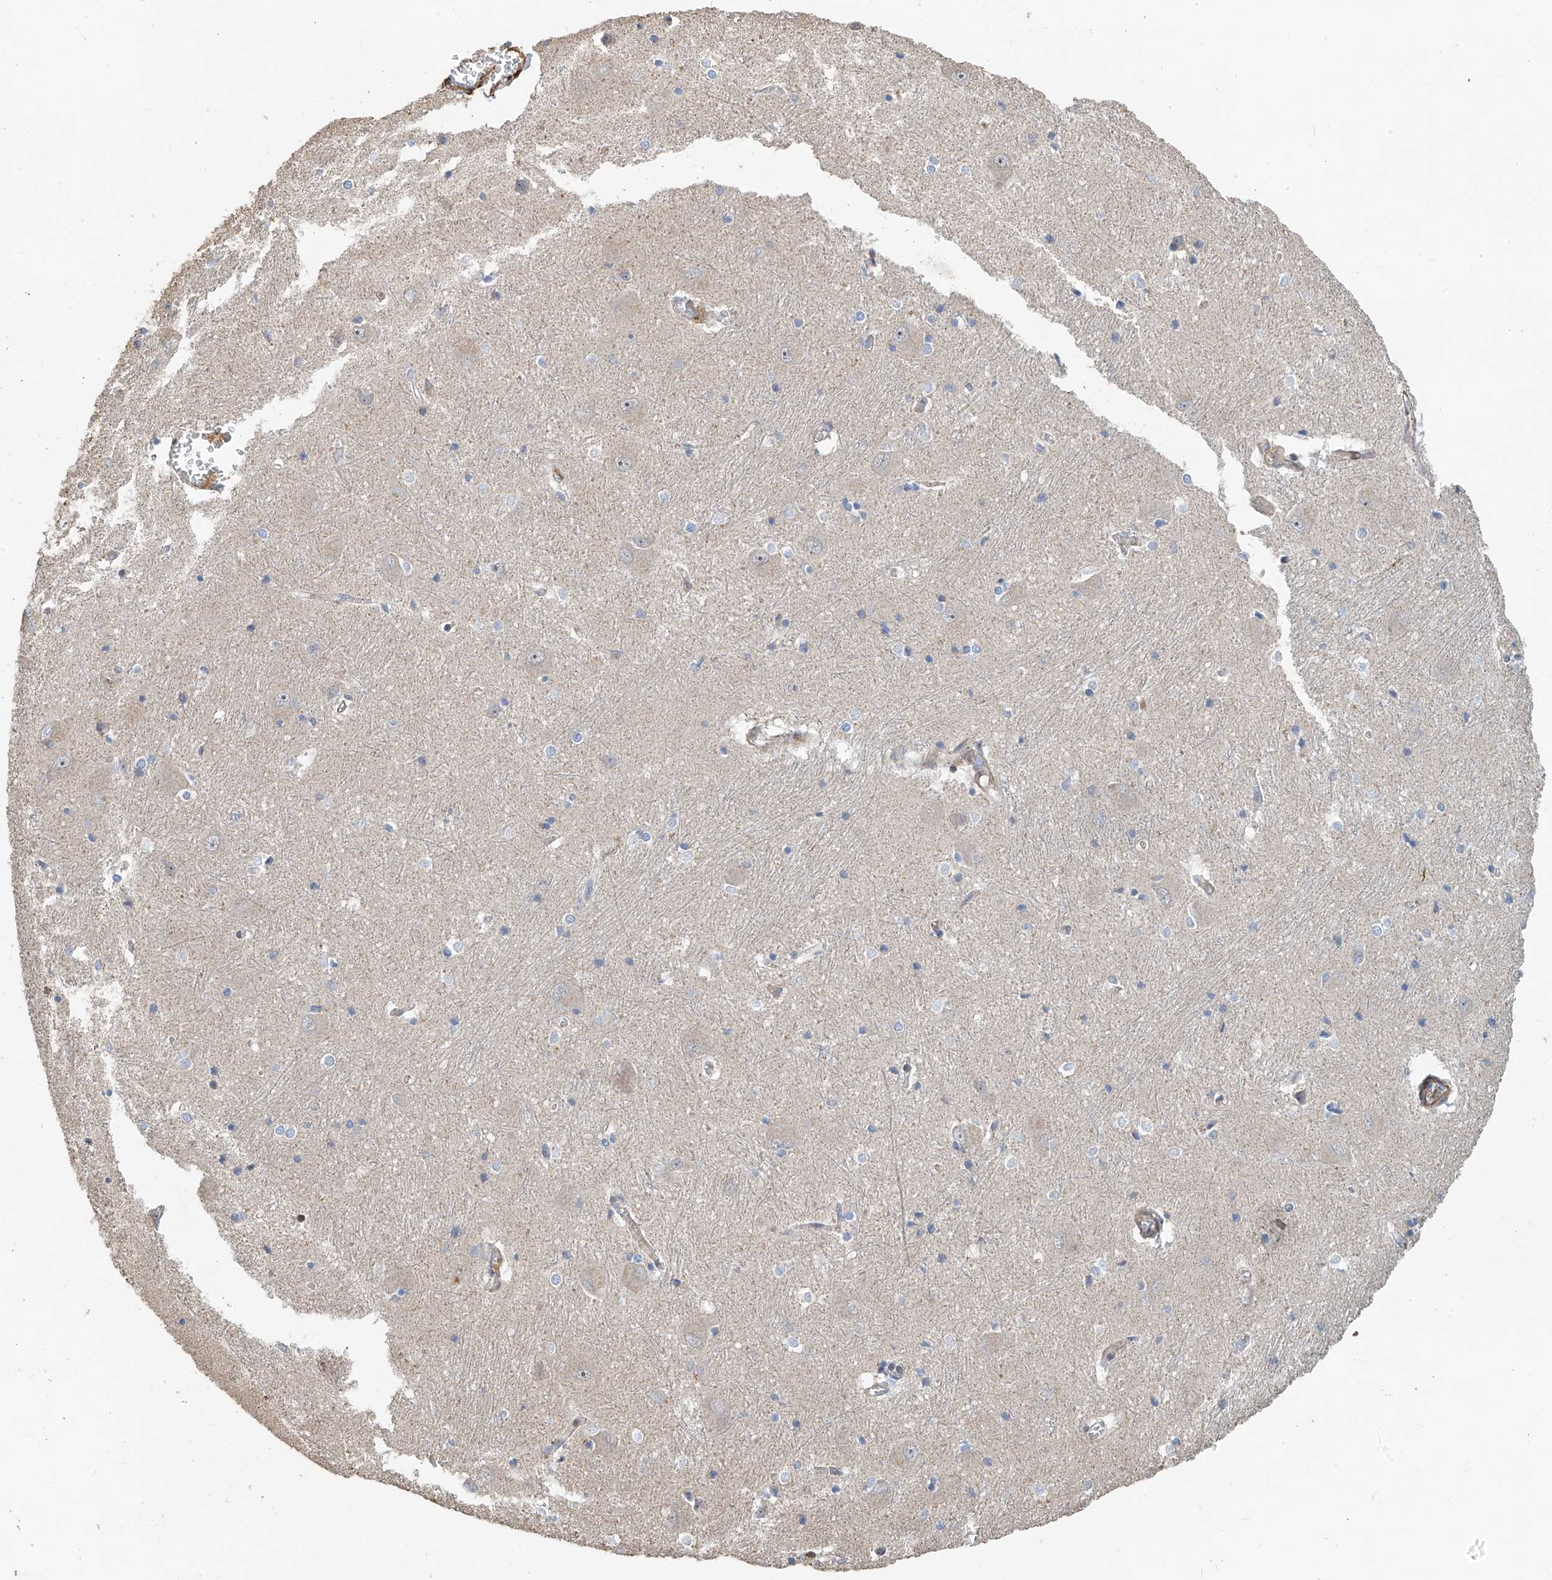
{"staining": {"intensity": "negative", "quantity": "none", "location": "none"}, "tissue": "caudate", "cell_type": "Glial cells", "image_type": "normal", "snomed": [{"axis": "morphology", "description": "Normal tissue, NOS"}, {"axis": "topography", "description": "Lateral ventricle wall"}], "caption": "DAB (3,3'-diaminobenzidine) immunohistochemical staining of benign human caudate reveals no significant staining in glial cells.", "gene": "SLC43A3", "patient": {"sex": "male", "age": 37}}